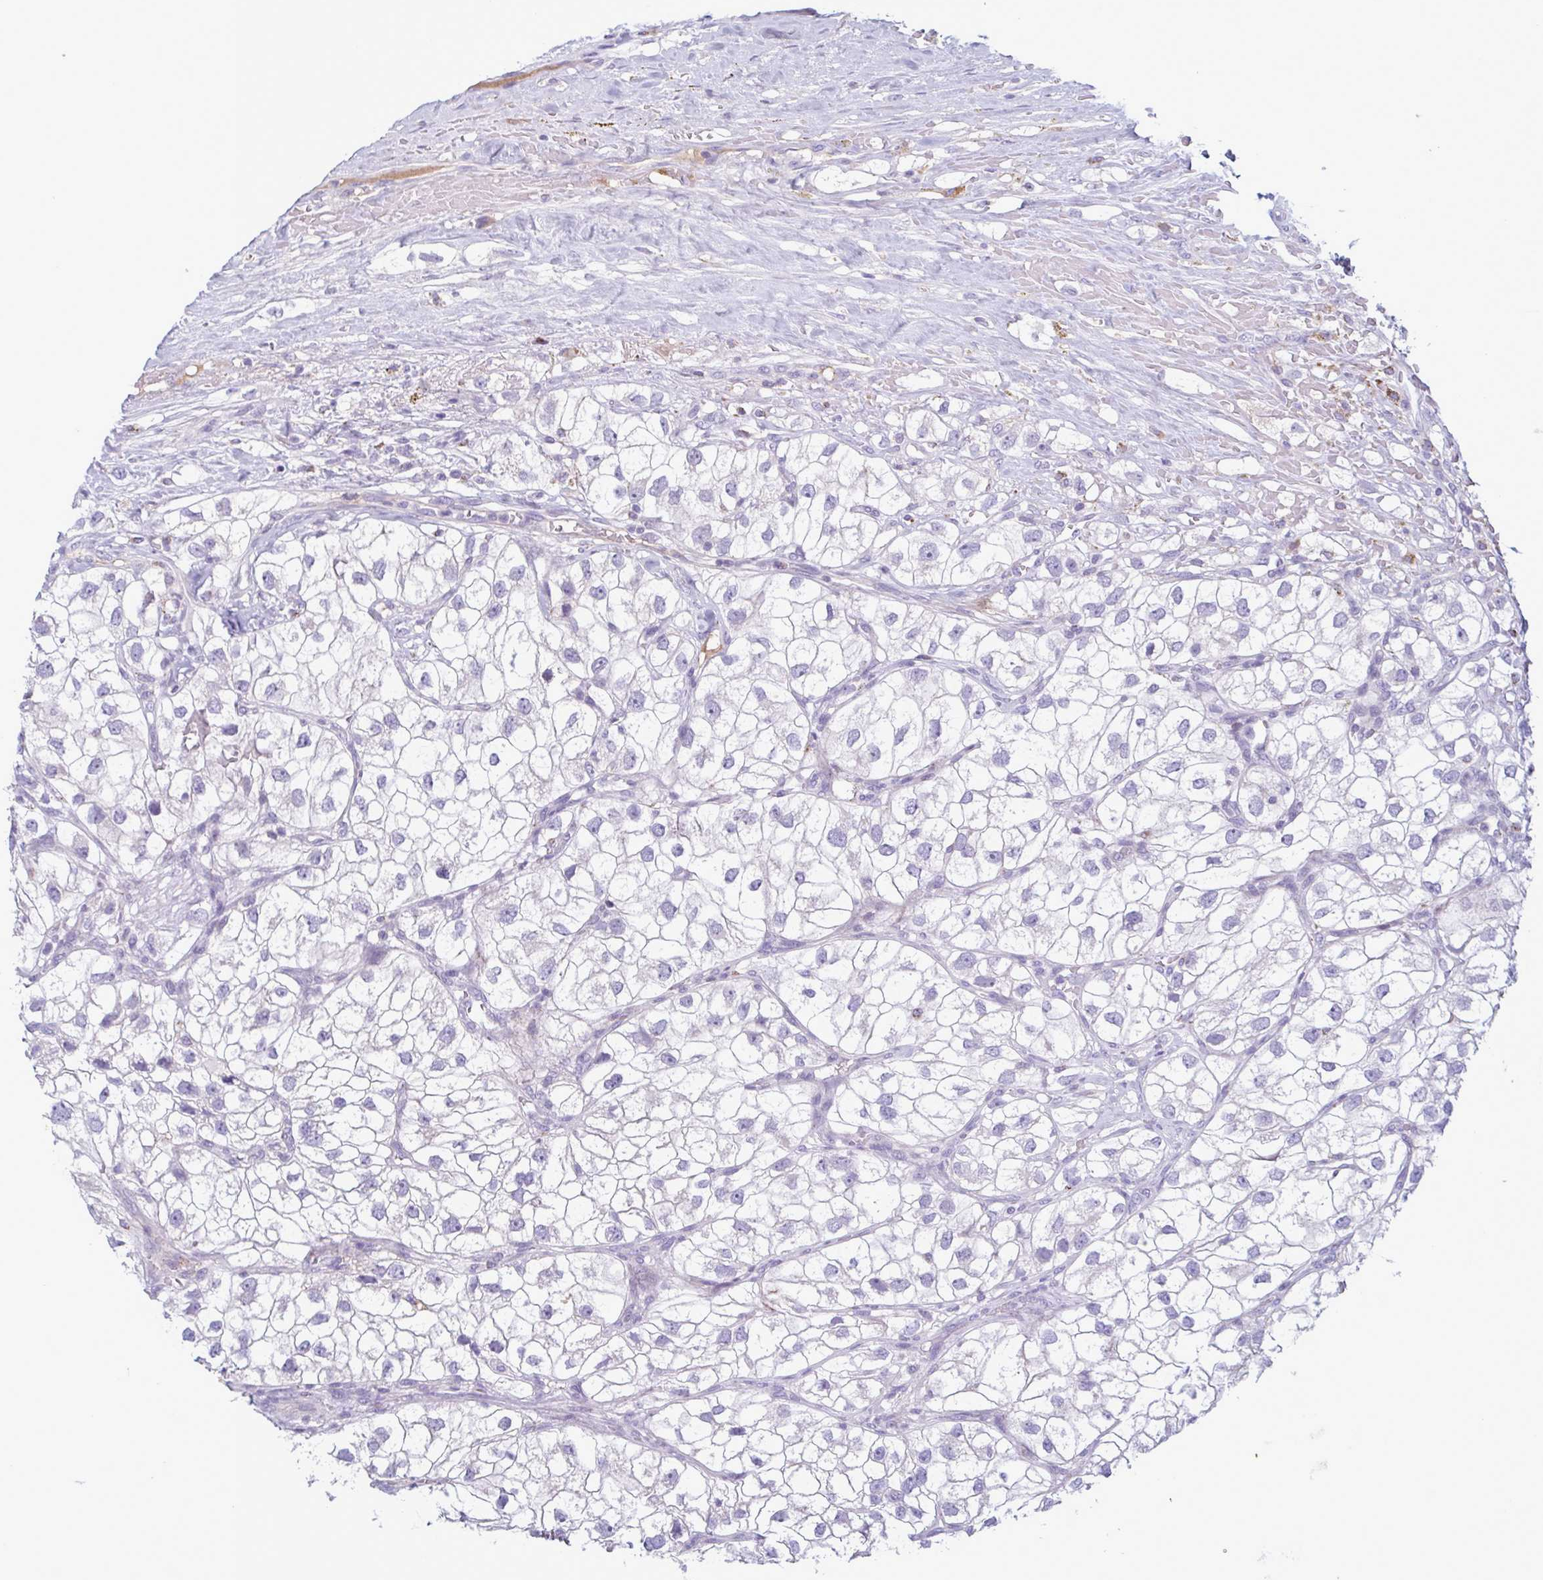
{"staining": {"intensity": "negative", "quantity": "none", "location": "none"}, "tissue": "renal cancer", "cell_type": "Tumor cells", "image_type": "cancer", "snomed": [{"axis": "morphology", "description": "Adenocarcinoma, NOS"}, {"axis": "topography", "description": "Kidney"}], "caption": "IHC of human renal cancer (adenocarcinoma) shows no positivity in tumor cells.", "gene": "F13B", "patient": {"sex": "male", "age": 59}}